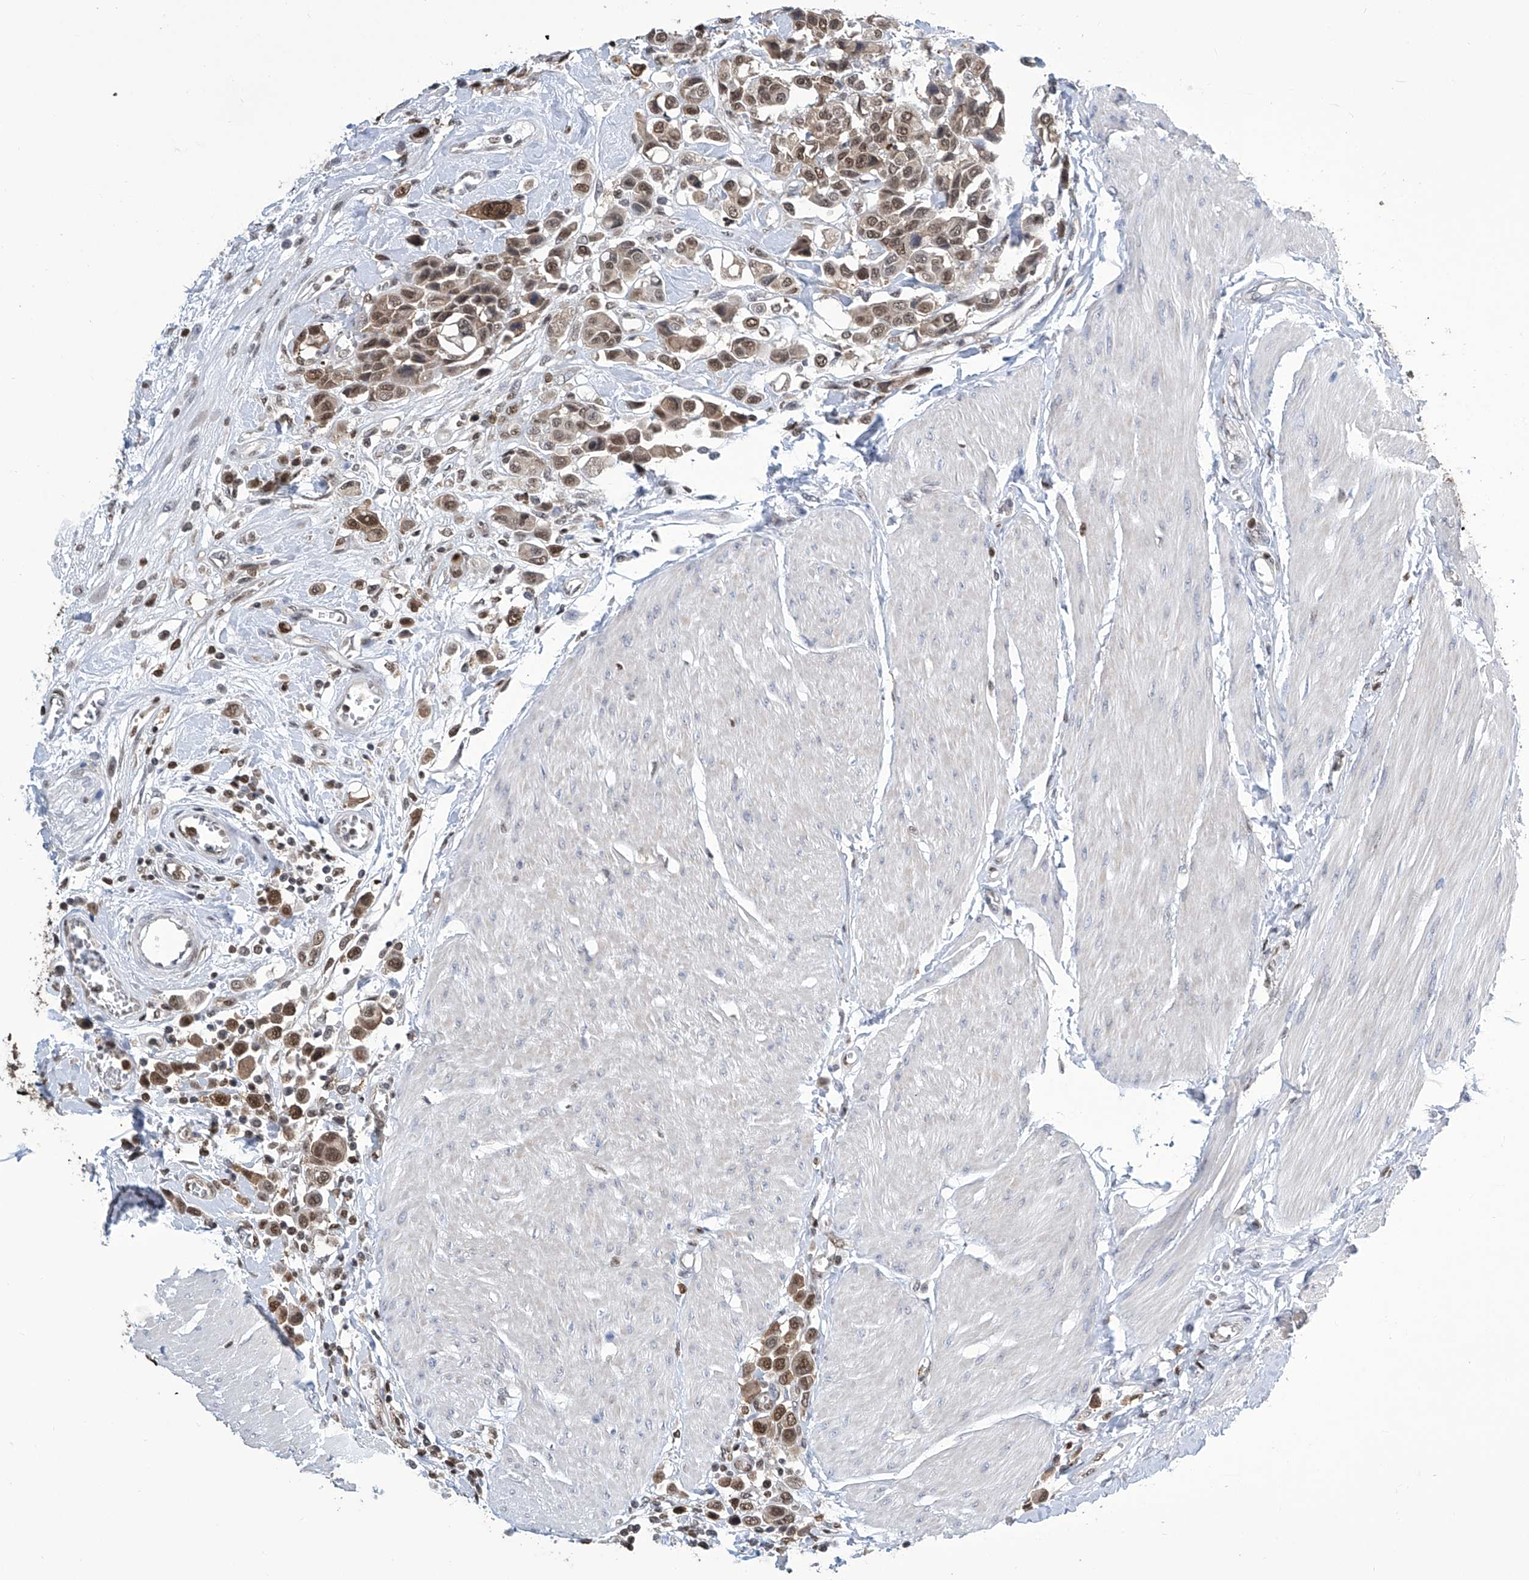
{"staining": {"intensity": "moderate", "quantity": ">75%", "location": "nuclear"}, "tissue": "urothelial cancer", "cell_type": "Tumor cells", "image_type": "cancer", "snomed": [{"axis": "morphology", "description": "Urothelial carcinoma, High grade"}, {"axis": "topography", "description": "Urinary bladder"}], "caption": "Immunohistochemical staining of human high-grade urothelial carcinoma displays moderate nuclear protein expression in approximately >75% of tumor cells.", "gene": "SREBF2", "patient": {"sex": "male", "age": 50}}